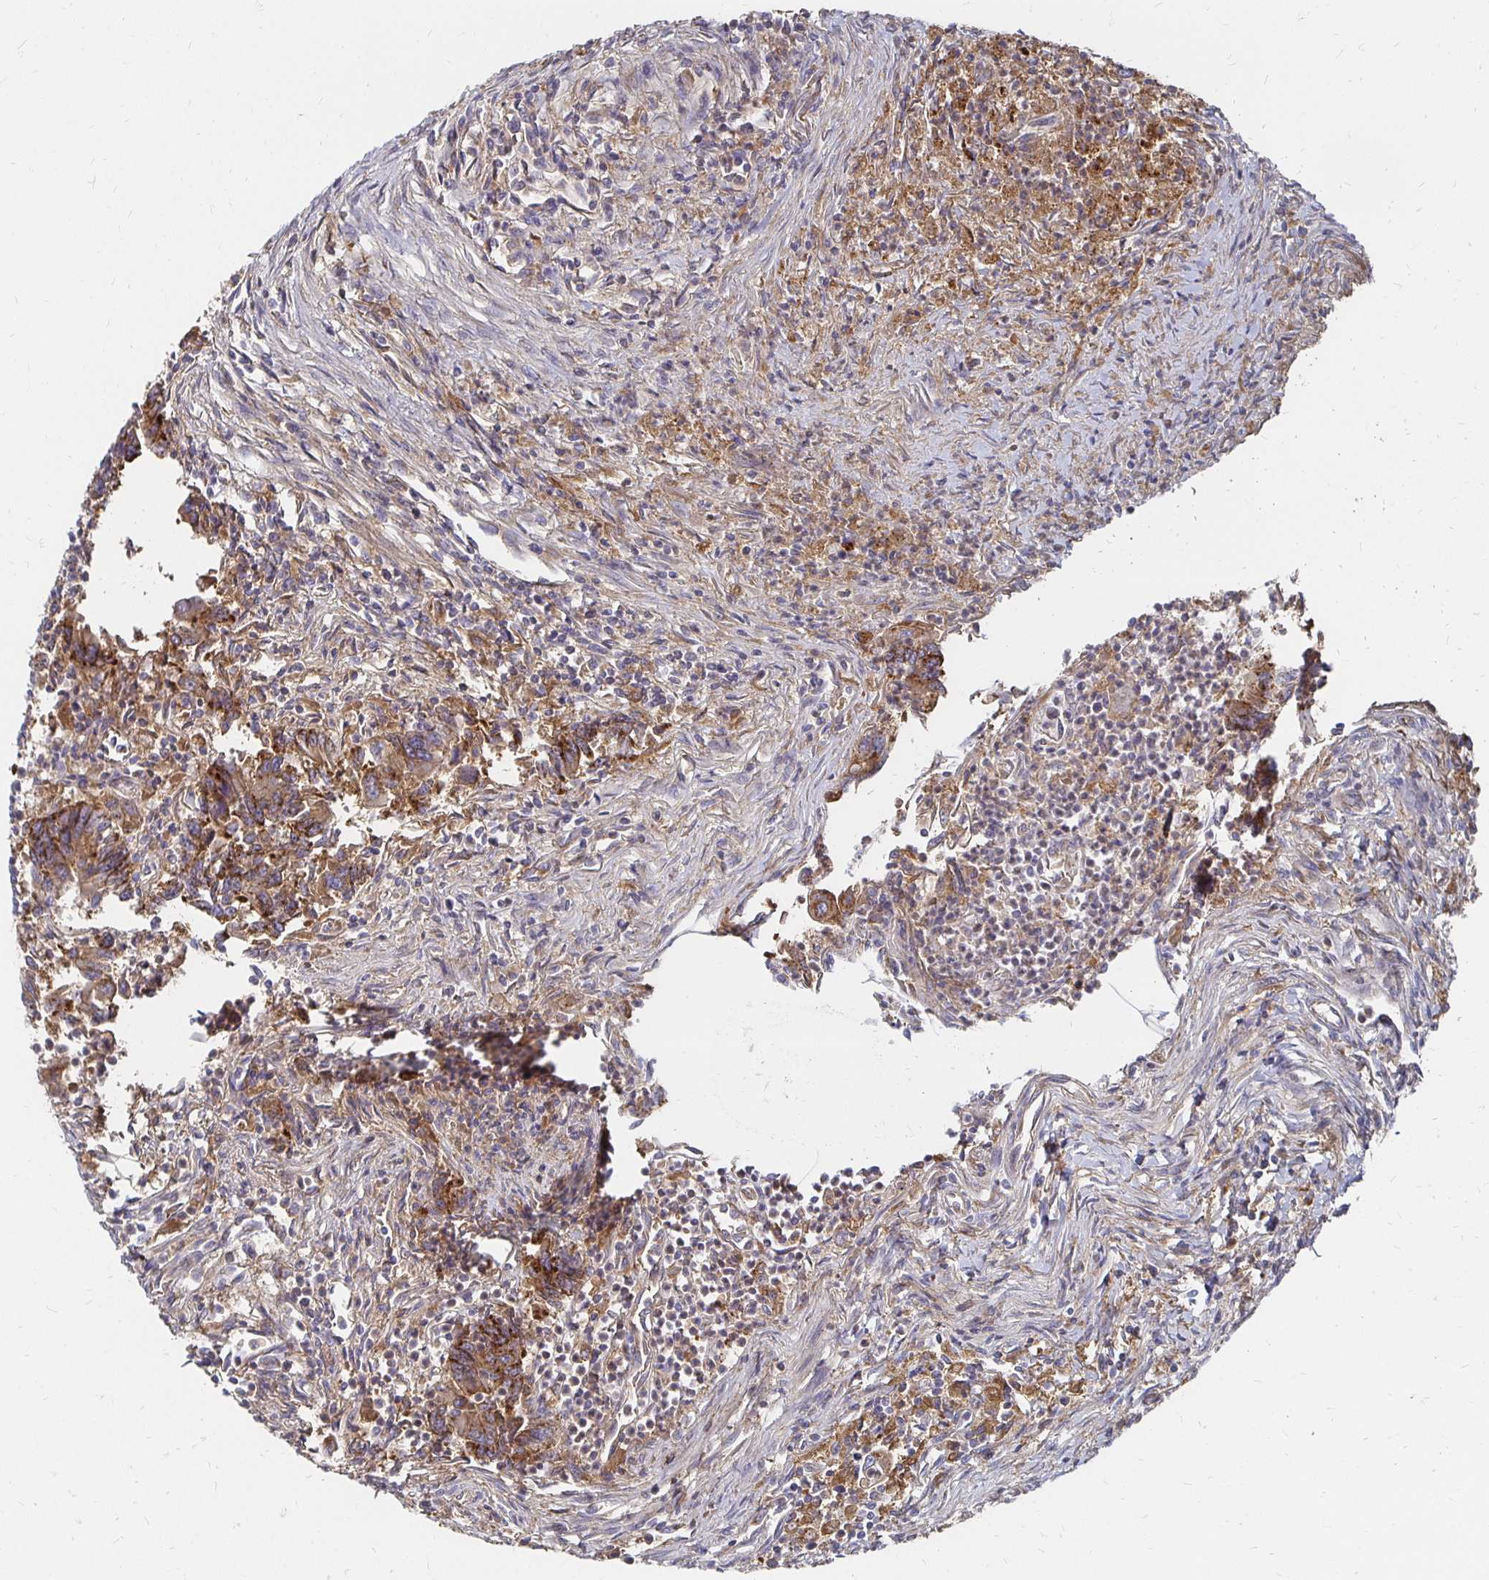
{"staining": {"intensity": "moderate", "quantity": ">75%", "location": "cytoplasmic/membranous"}, "tissue": "colorectal cancer", "cell_type": "Tumor cells", "image_type": "cancer", "snomed": [{"axis": "morphology", "description": "Adenocarcinoma, NOS"}, {"axis": "topography", "description": "Colon"}], "caption": "Protein staining of colorectal cancer tissue exhibits moderate cytoplasmic/membranous positivity in approximately >75% of tumor cells. Immunohistochemistry stains the protein in brown and the nuclei are stained blue.", "gene": "NCSTN", "patient": {"sex": "female", "age": 67}}